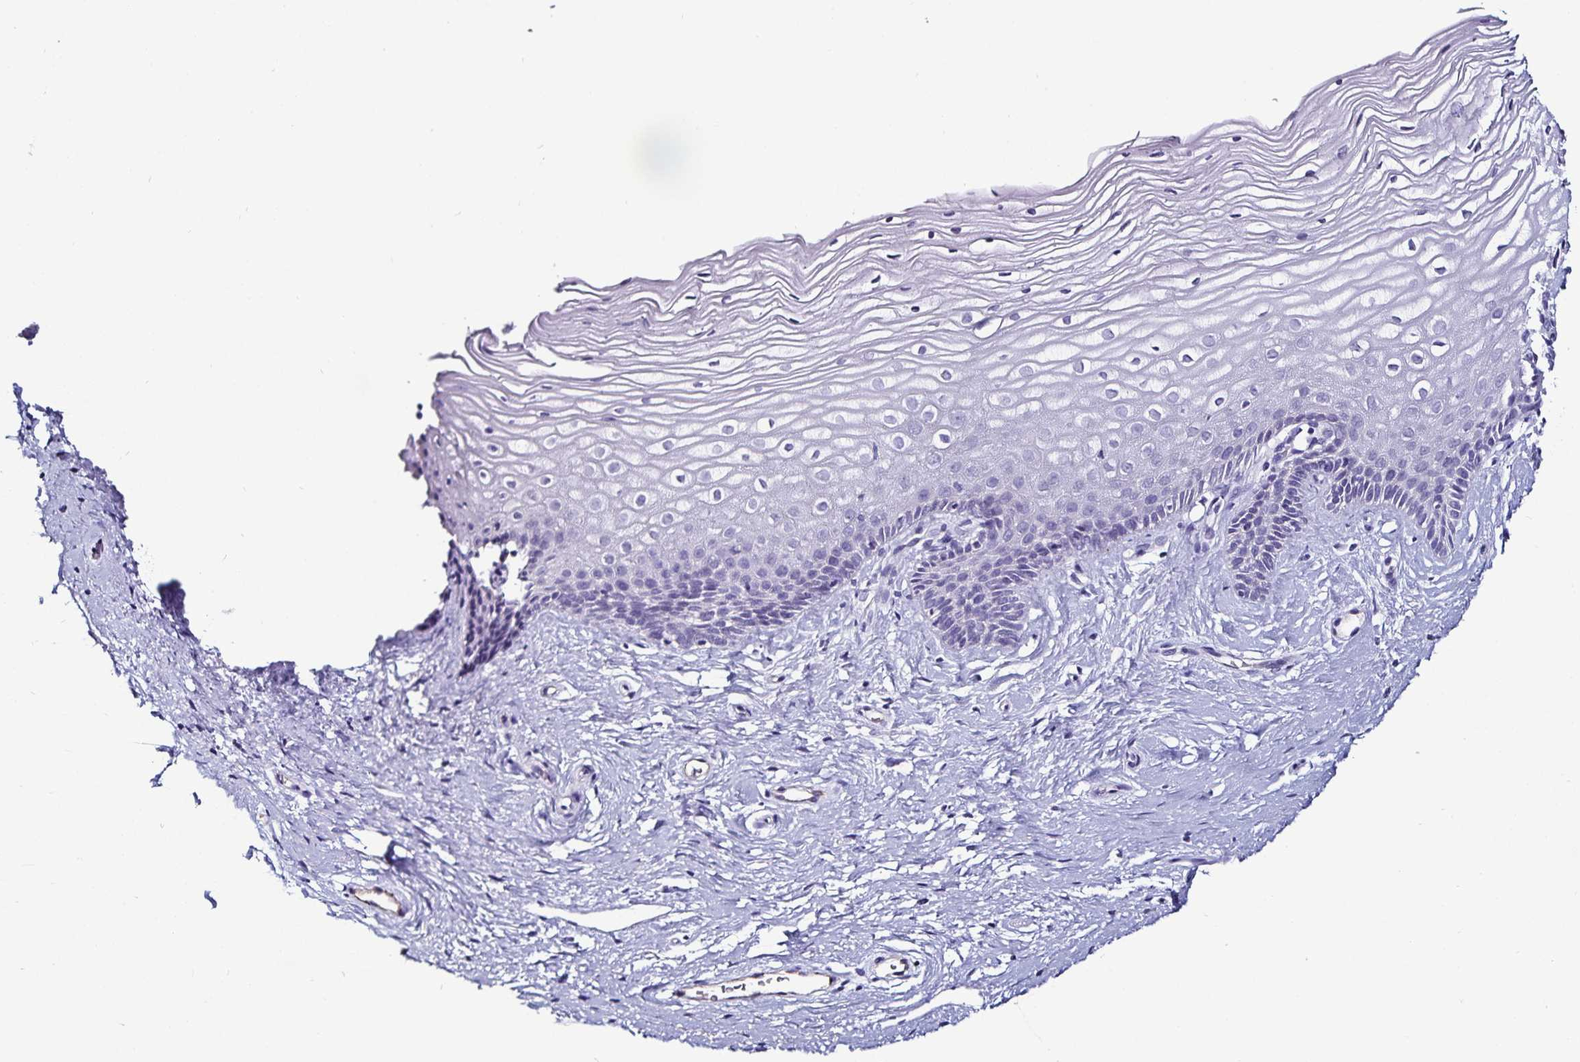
{"staining": {"intensity": "negative", "quantity": "none", "location": "none"}, "tissue": "cervix", "cell_type": "Glandular cells", "image_type": "normal", "snomed": [{"axis": "morphology", "description": "Normal tissue, NOS"}, {"axis": "topography", "description": "Cervix"}], "caption": "High magnification brightfield microscopy of normal cervix stained with DAB (brown) and counterstained with hematoxylin (blue): glandular cells show no significant staining. Nuclei are stained in blue.", "gene": "TSPAN7", "patient": {"sex": "female", "age": 40}}